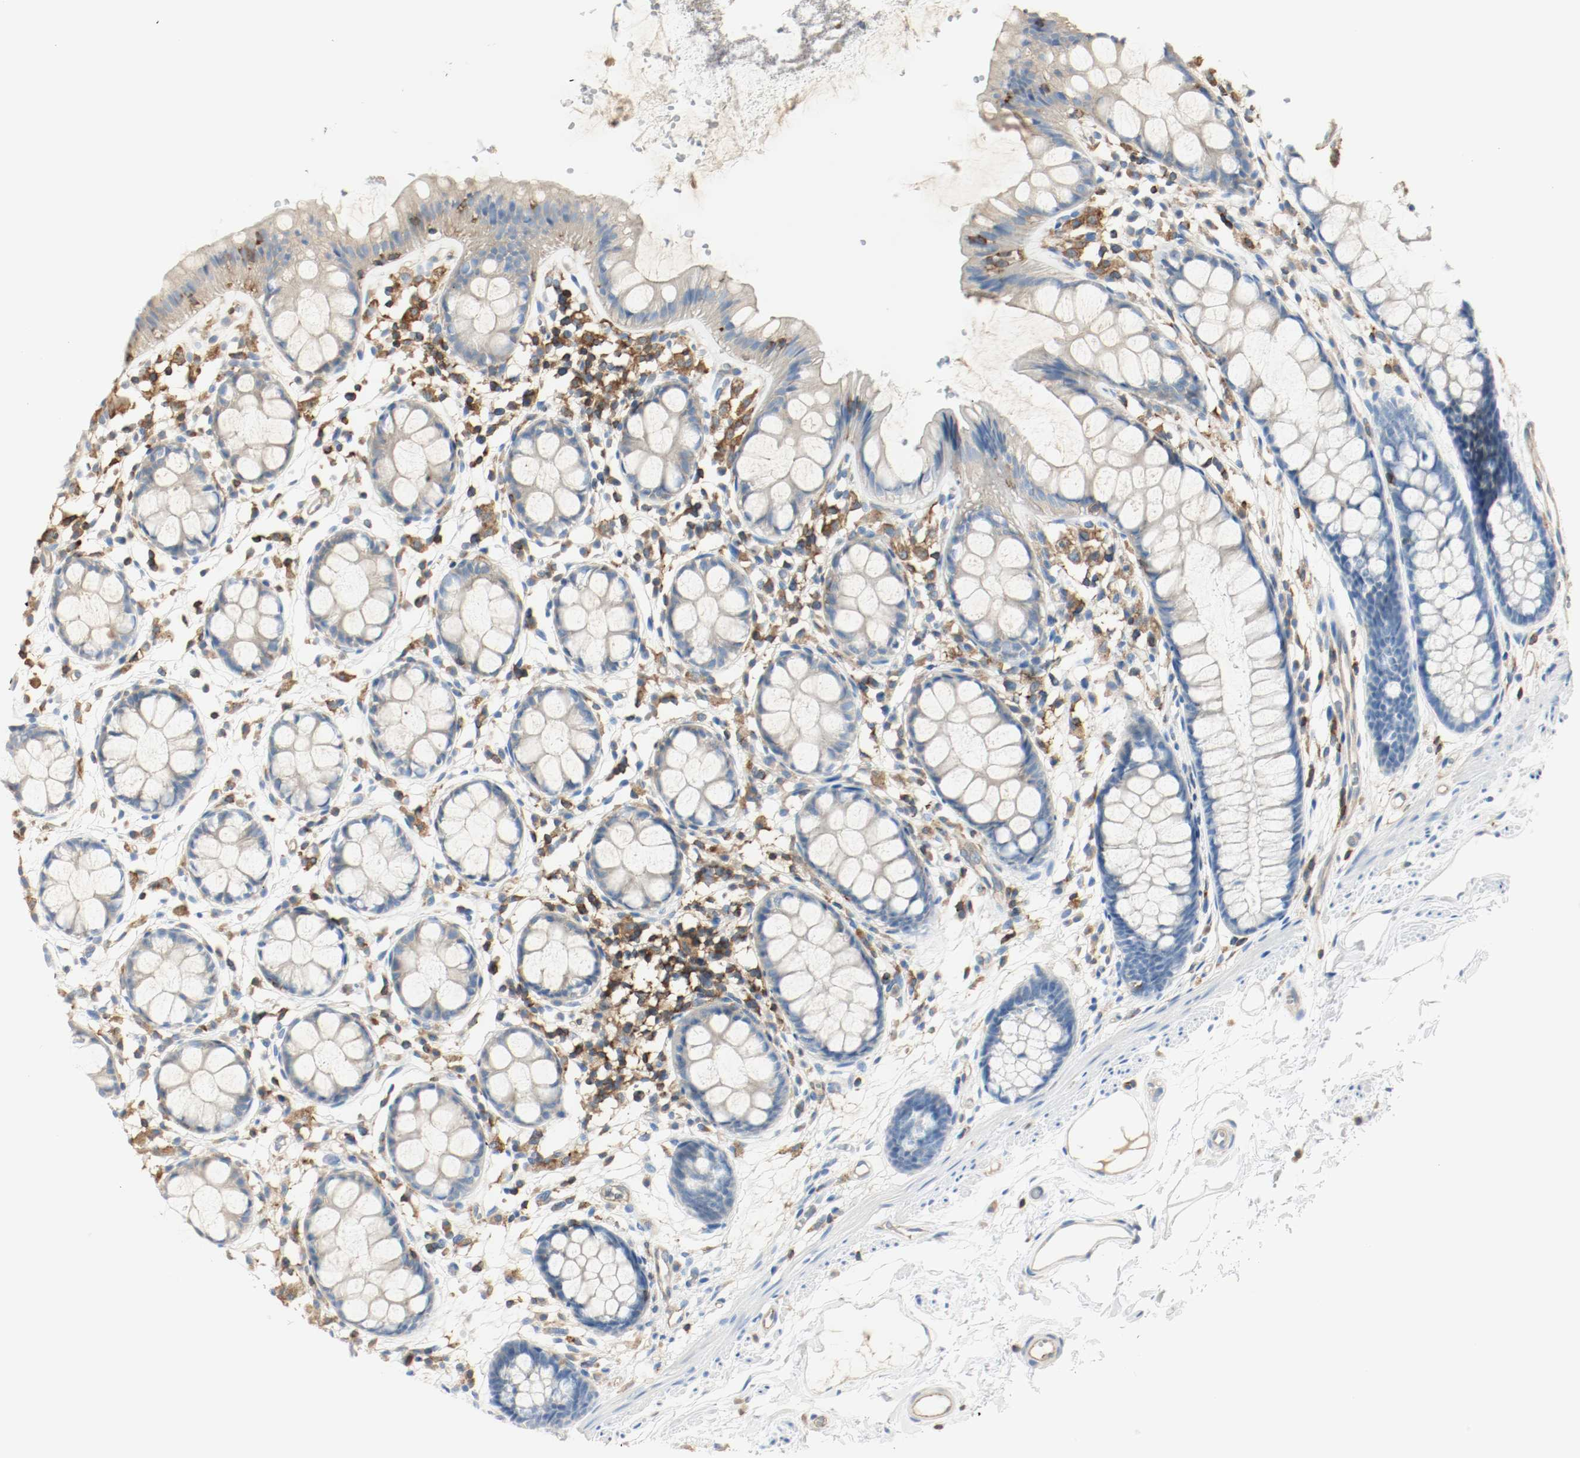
{"staining": {"intensity": "negative", "quantity": "none", "location": "none"}, "tissue": "rectum", "cell_type": "Glandular cells", "image_type": "normal", "snomed": [{"axis": "morphology", "description": "Normal tissue, NOS"}, {"axis": "topography", "description": "Rectum"}], "caption": "Glandular cells show no significant expression in normal rectum. (DAB IHC with hematoxylin counter stain).", "gene": "ARPC1B", "patient": {"sex": "female", "age": 66}}